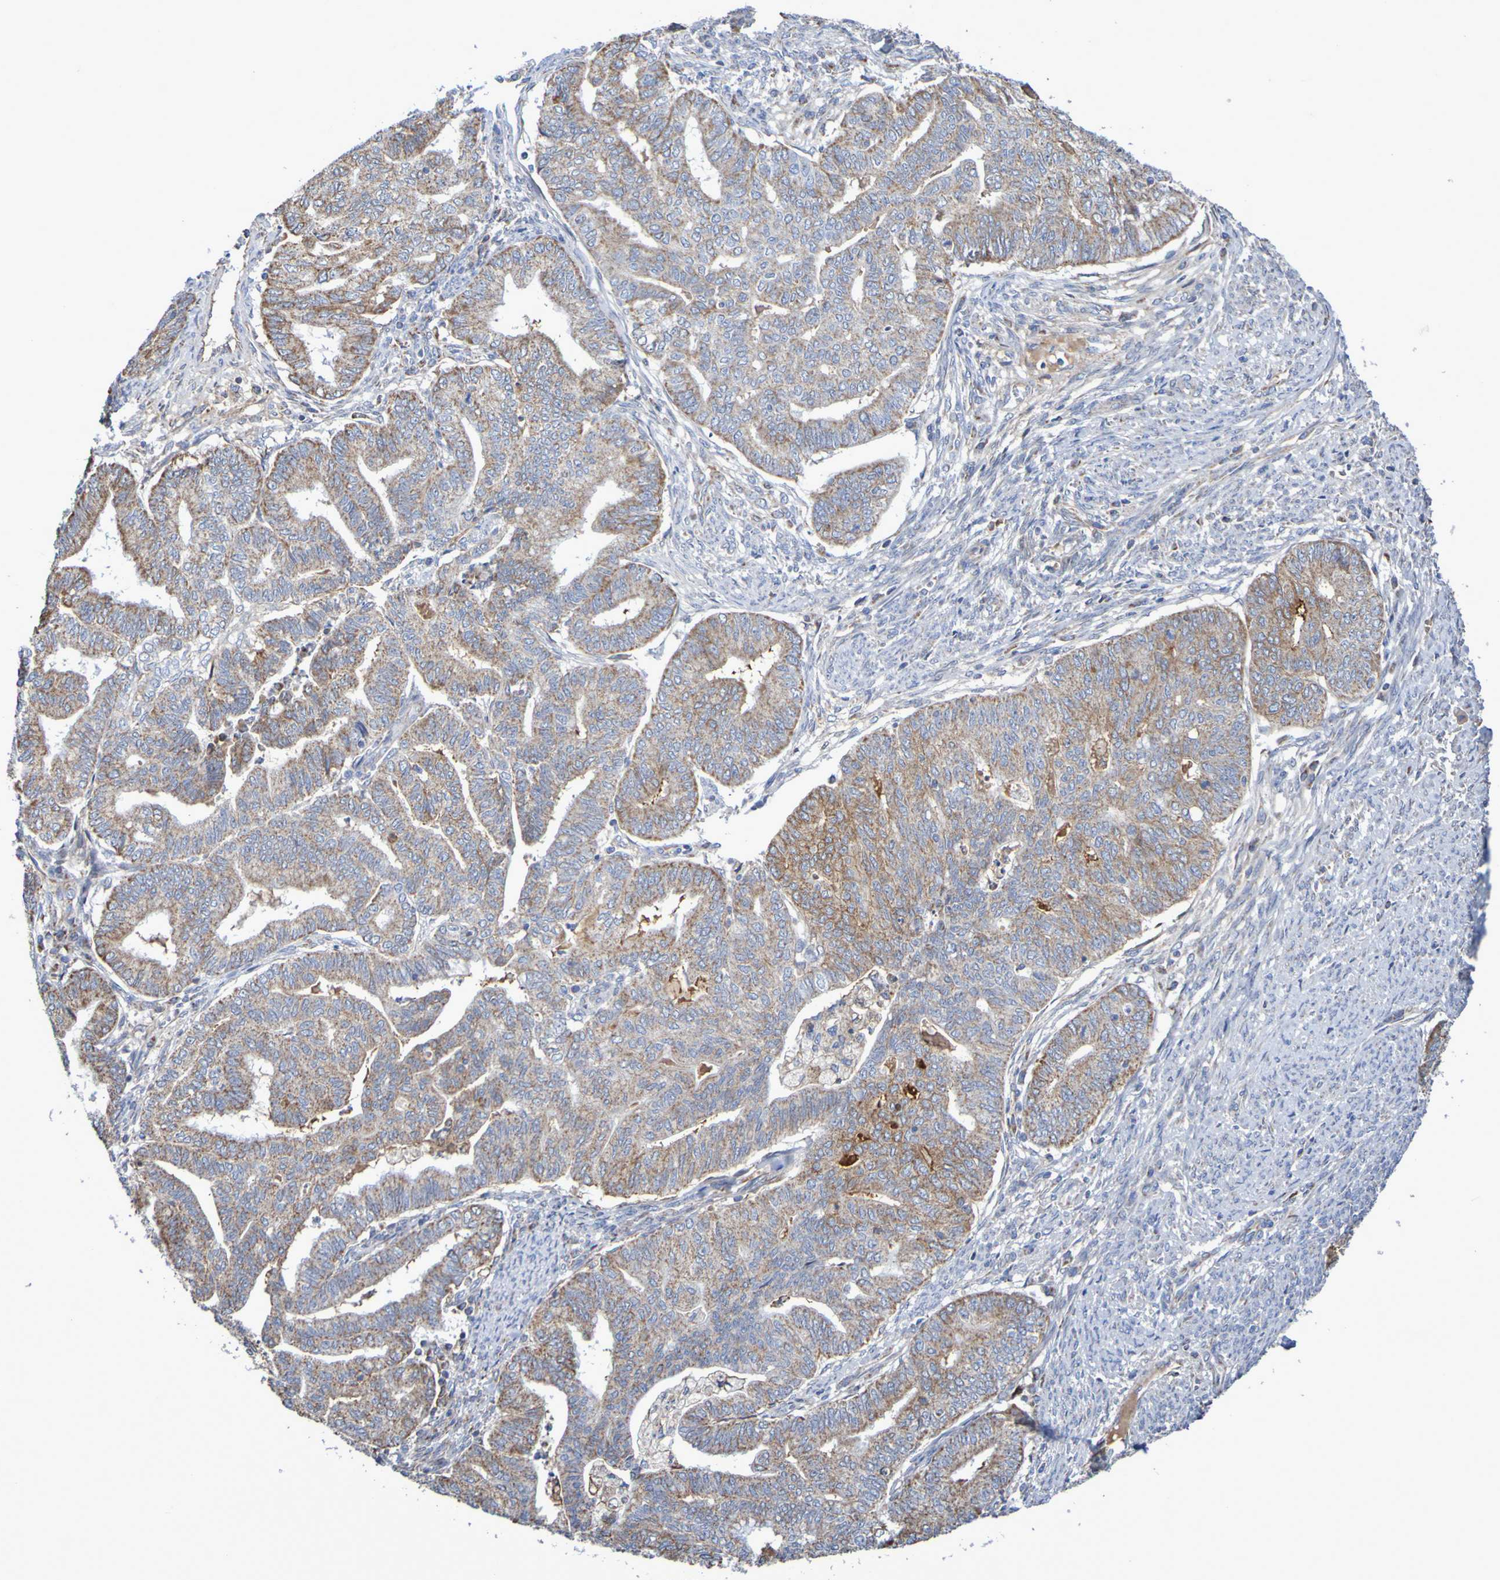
{"staining": {"intensity": "moderate", "quantity": ">75%", "location": "cytoplasmic/membranous"}, "tissue": "endometrial cancer", "cell_type": "Tumor cells", "image_type": "cancer", "snomed": [{"axis": "morphology", "description": "Adenocarcinoma, NOS"}, {"axis": "topography", "description": "Endometrium"}], "caption": "This image displays immunohistochemistry staining of adenocarcinoma (endometrial), with medium moderate cytoplasmic/membranous expression in approximately >75% of tumor cells.", "gene": "CNTN2", "patient": {"sex": "female", "age": 79}}